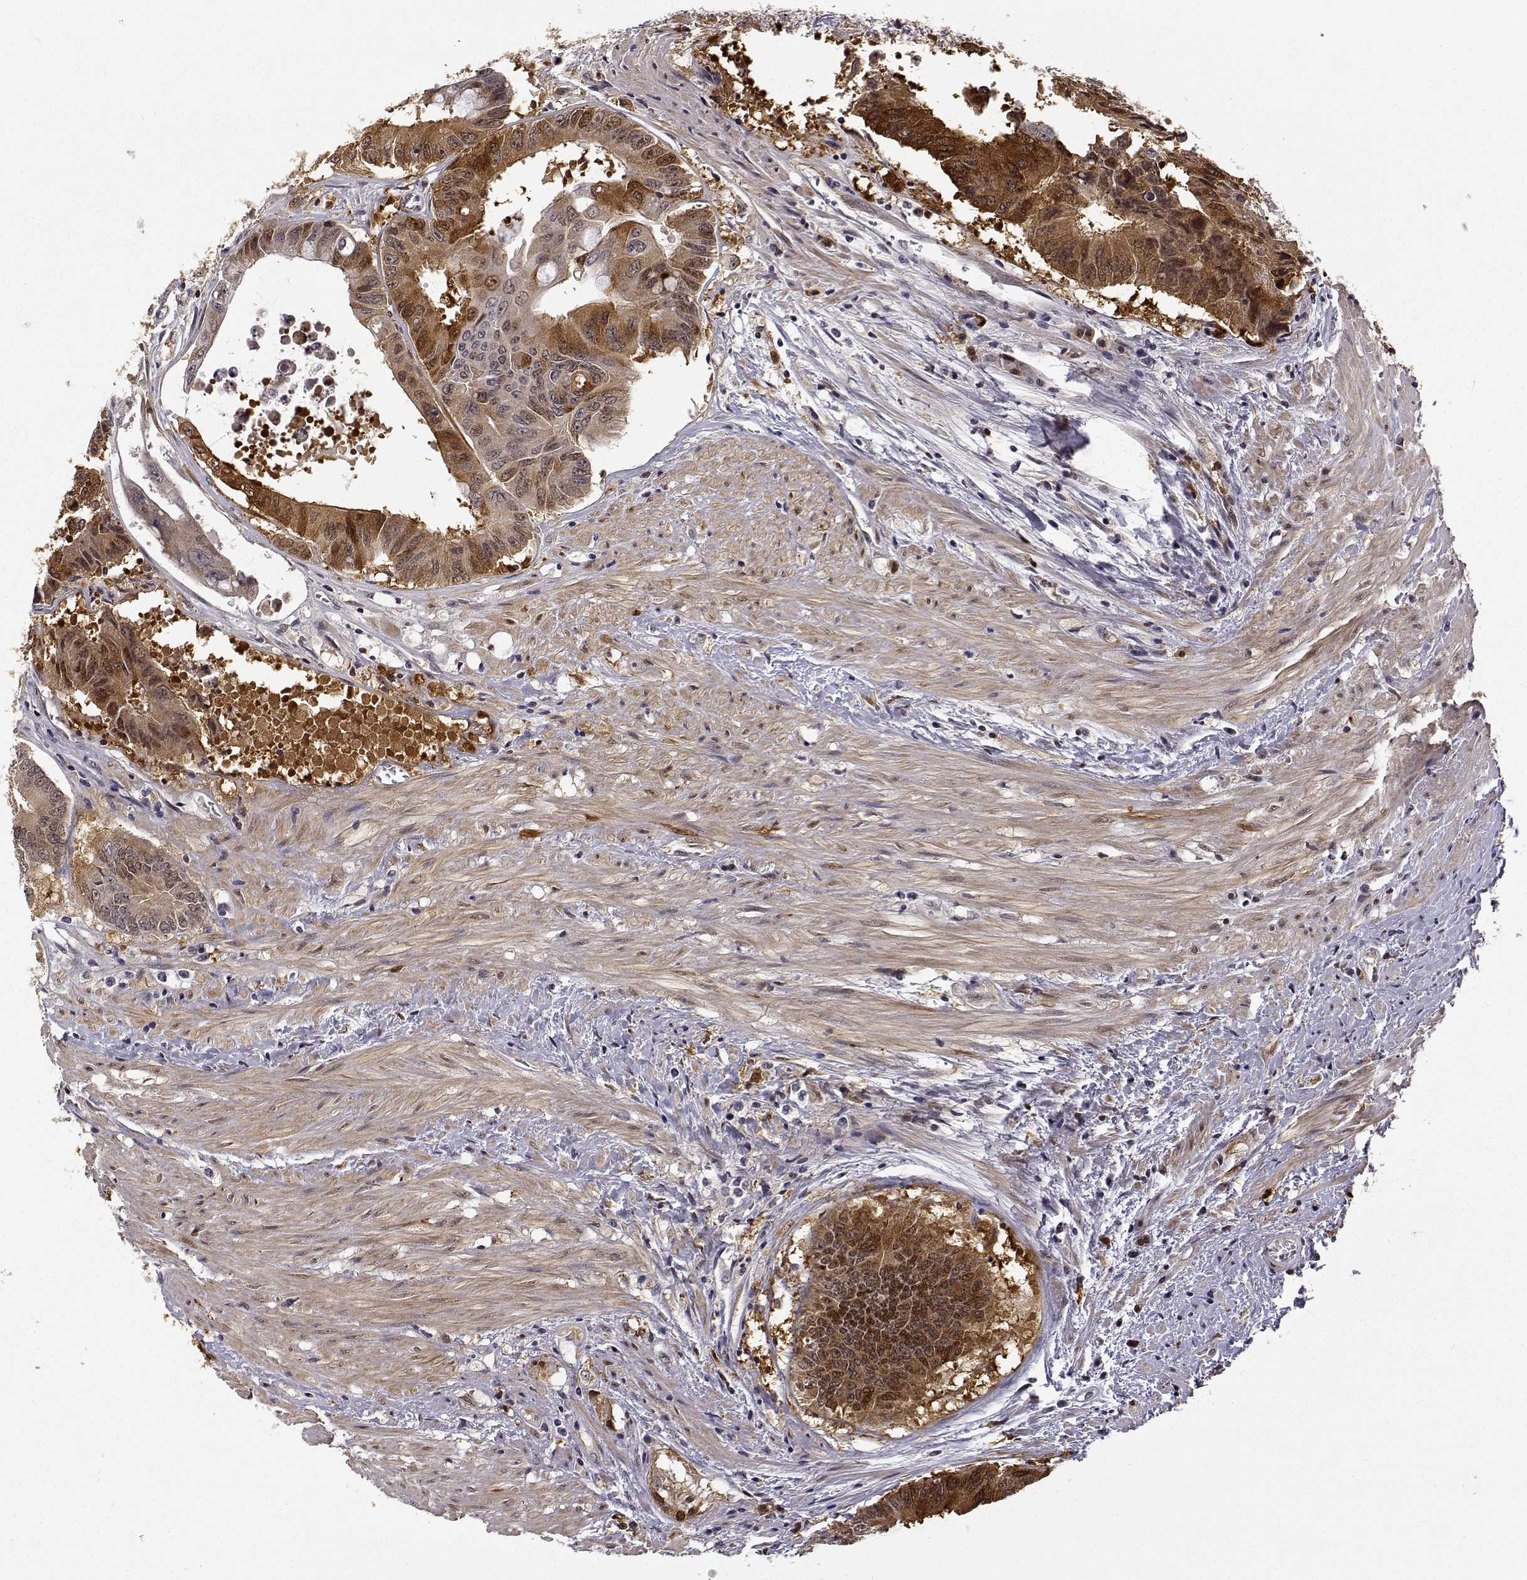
{"staining": {"intensity": "strong", "quantity": ">75%", "location": "cytoplasmic/membranous"}, "tissue": "colorectal cancer", "cell_type": "Tumor cells", "image_type": "cancer", "snomed": [{"axis": "morphology", "description": "Adenocarcinoma, NOS"}, {"axis": "topography", "description": "Rectum"}], "caption": "Brown immunohistochemical staining in colorectal cancer (adenocarcinoma) displays strong cytoplasmic/membranous positivity in about >75% of tumor cells. (Brightfield microscopy of DAB IHC at high magnification).", "gene": "PHGDH", "patient": {"sex": "male", "age": 59}}